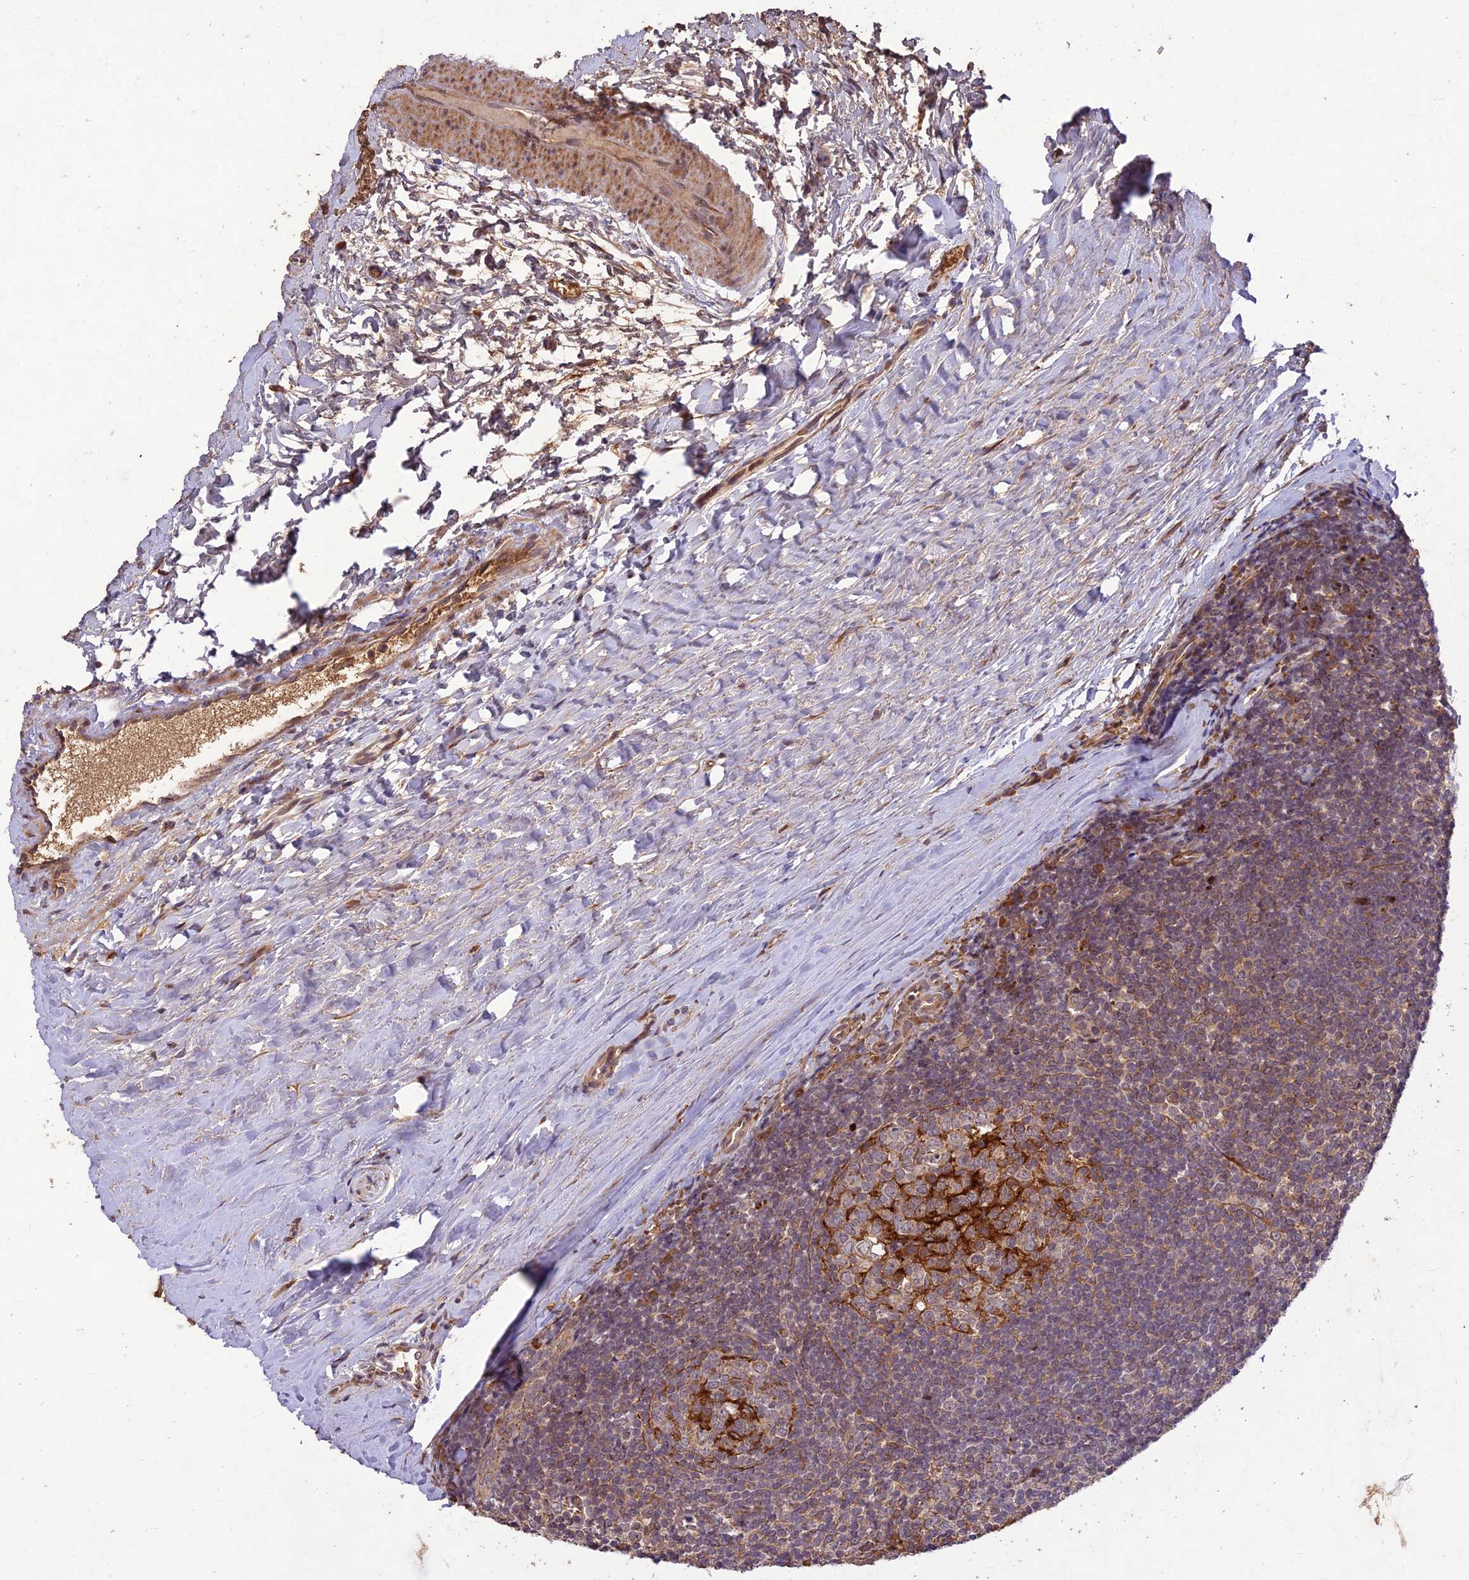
{"staining": {"intensity": "negative", "quantity": "none", "location": "none"}, "tissue": "tonsil", "cell_type": "Germinal center cells", "image_type": "normal", "snomed": [{"axis": "morphology", "description": "Normal tissue, NOS"}, {"axis": "topography", "description": "Tonsil"}], "caption": "Immunohistochemistry of normal human tonsil exhibits no expression in germinal center cells.", "gene": "PPP1R11", "patient": {"sex": "male", "age": 27}}